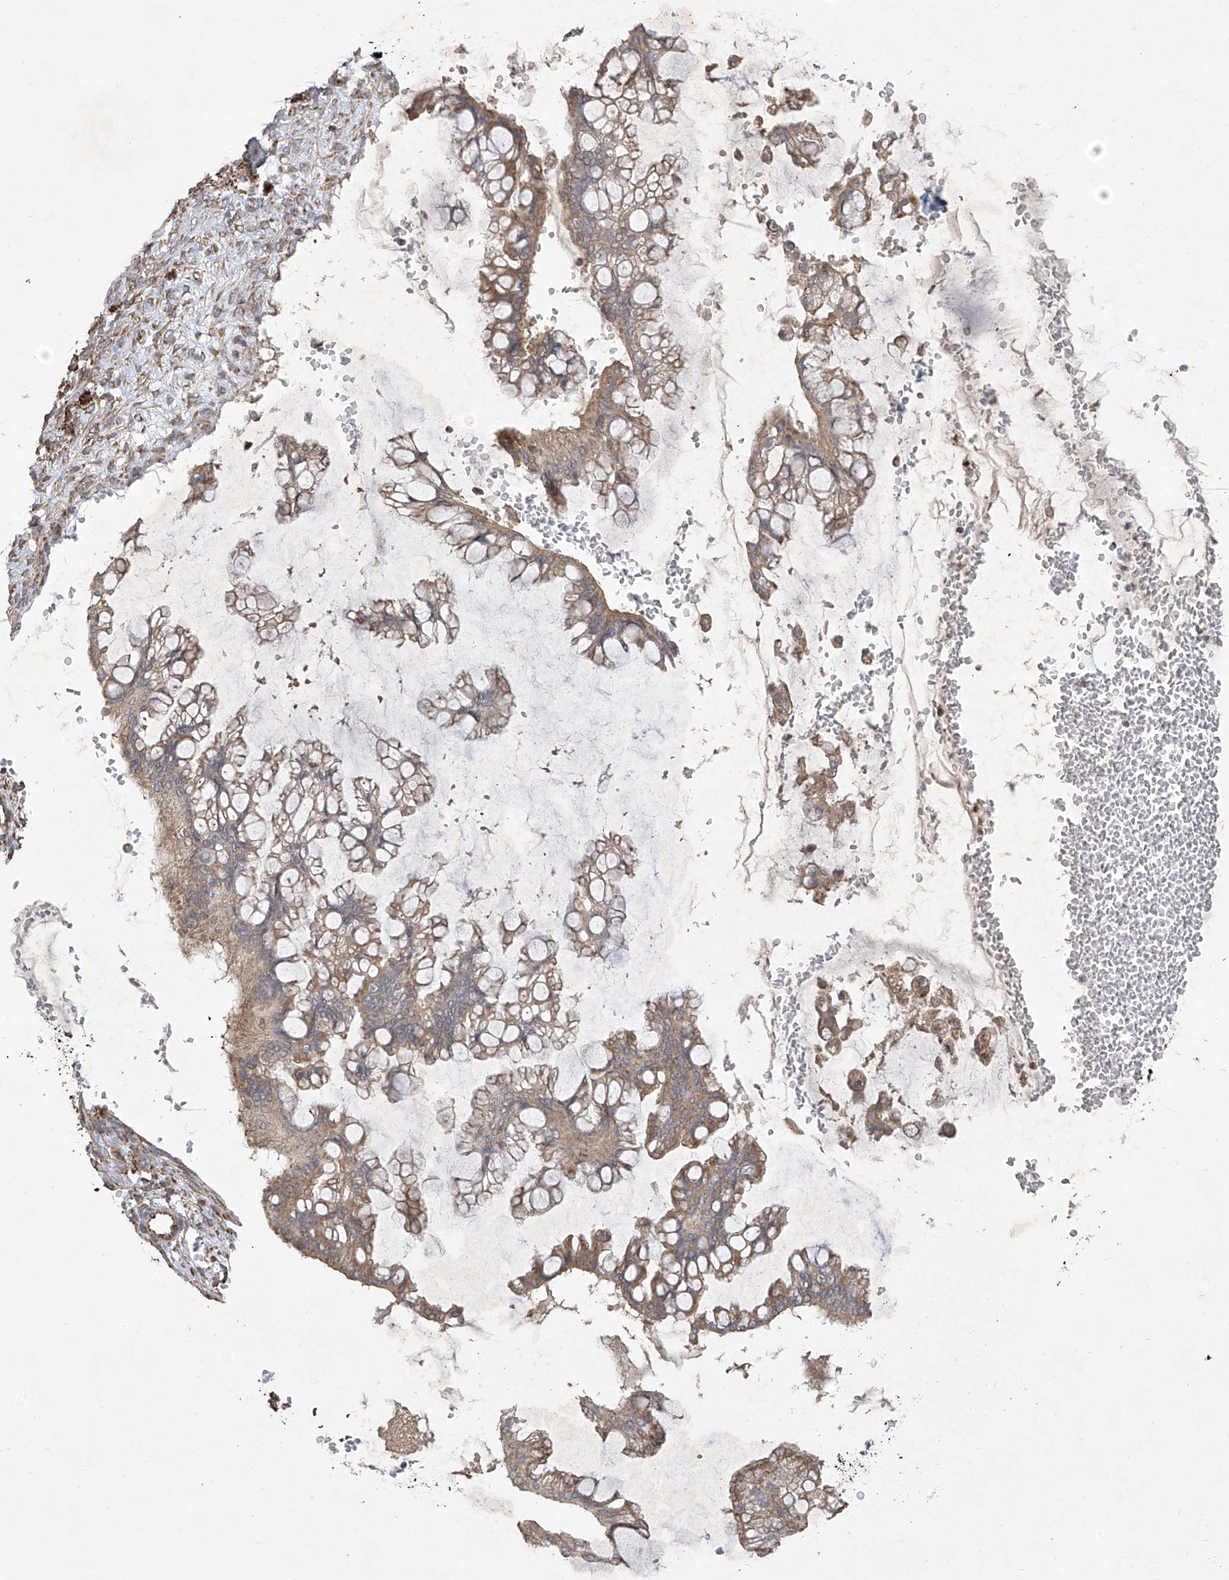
{"staining": {"intensity": "moderate", "quantity": ">75%", "location": "cytoplasmic/membranous"}, "tissue": "ovarian cancer", "cell_type": "Tumor cells", "image_type": "cancer", "snomed": [{"axis": "morphology", "description": "Cystadenocarcinoma, mucinous, NOS"}, {"axis": "topography", "description": "Ovary"}], "caption": "DAB (3,3'-diaminobenzidine) immunohistochemical staining of ovarian cancer reveals moderate cytoplasmic/membranous protein expression in approximately >75% of tumor cells. The staining is performed using DAB brown chromogen to label protein expression. The nuclei are counter-stained blue using hematoxylin.", "gene": "UQCC1", "patient": {"sex": "female", "age": 73}}